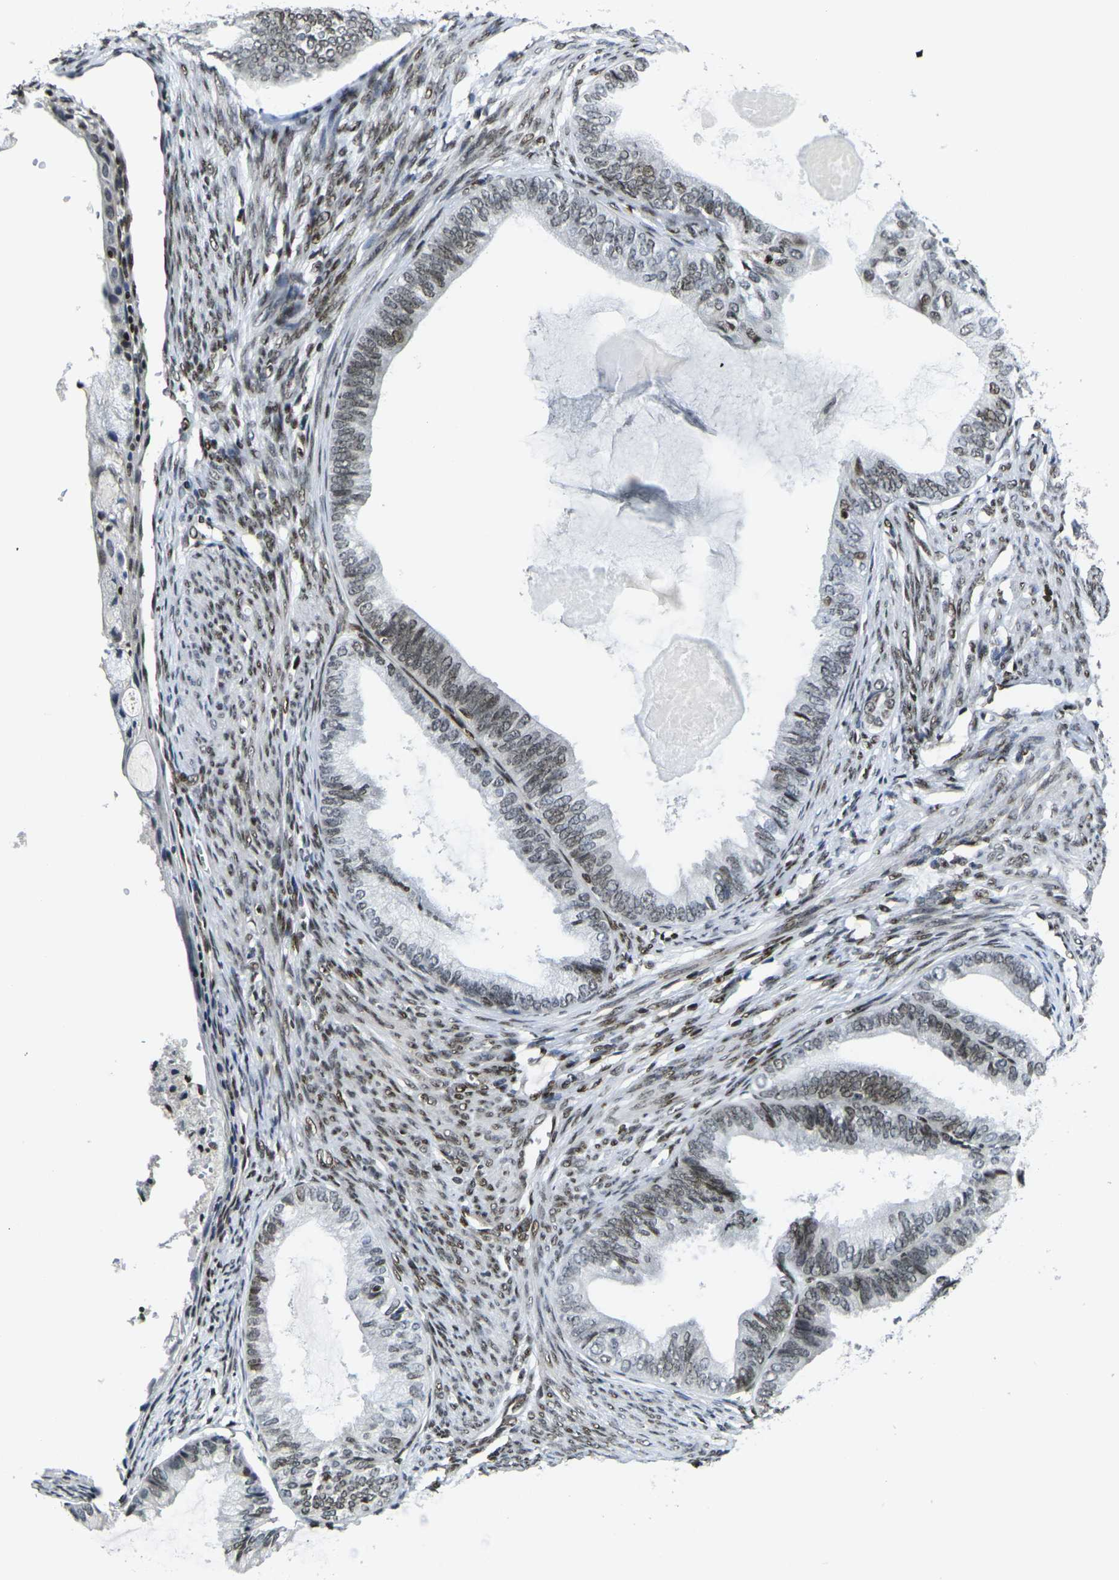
{"staining": {"intensity": "weak", "quantity": "<25%", "location": "nuclear"}, "tissue": "endometrial cancer", "cell_type": "Tumor cells", "image_type": "cancer", "snomed": [{"axis": "morphology", "description": "Adenocarcinoma, NOS"}, {"axis": "topography", "description": "Endometrium"}], "caption": "A photomicrograph of human endometrial cancer is negative for staining in tumor cells. Nuclei are stained in blue.", "gene": "H1-10", "patient": {"sex": "female", "age": 86}}